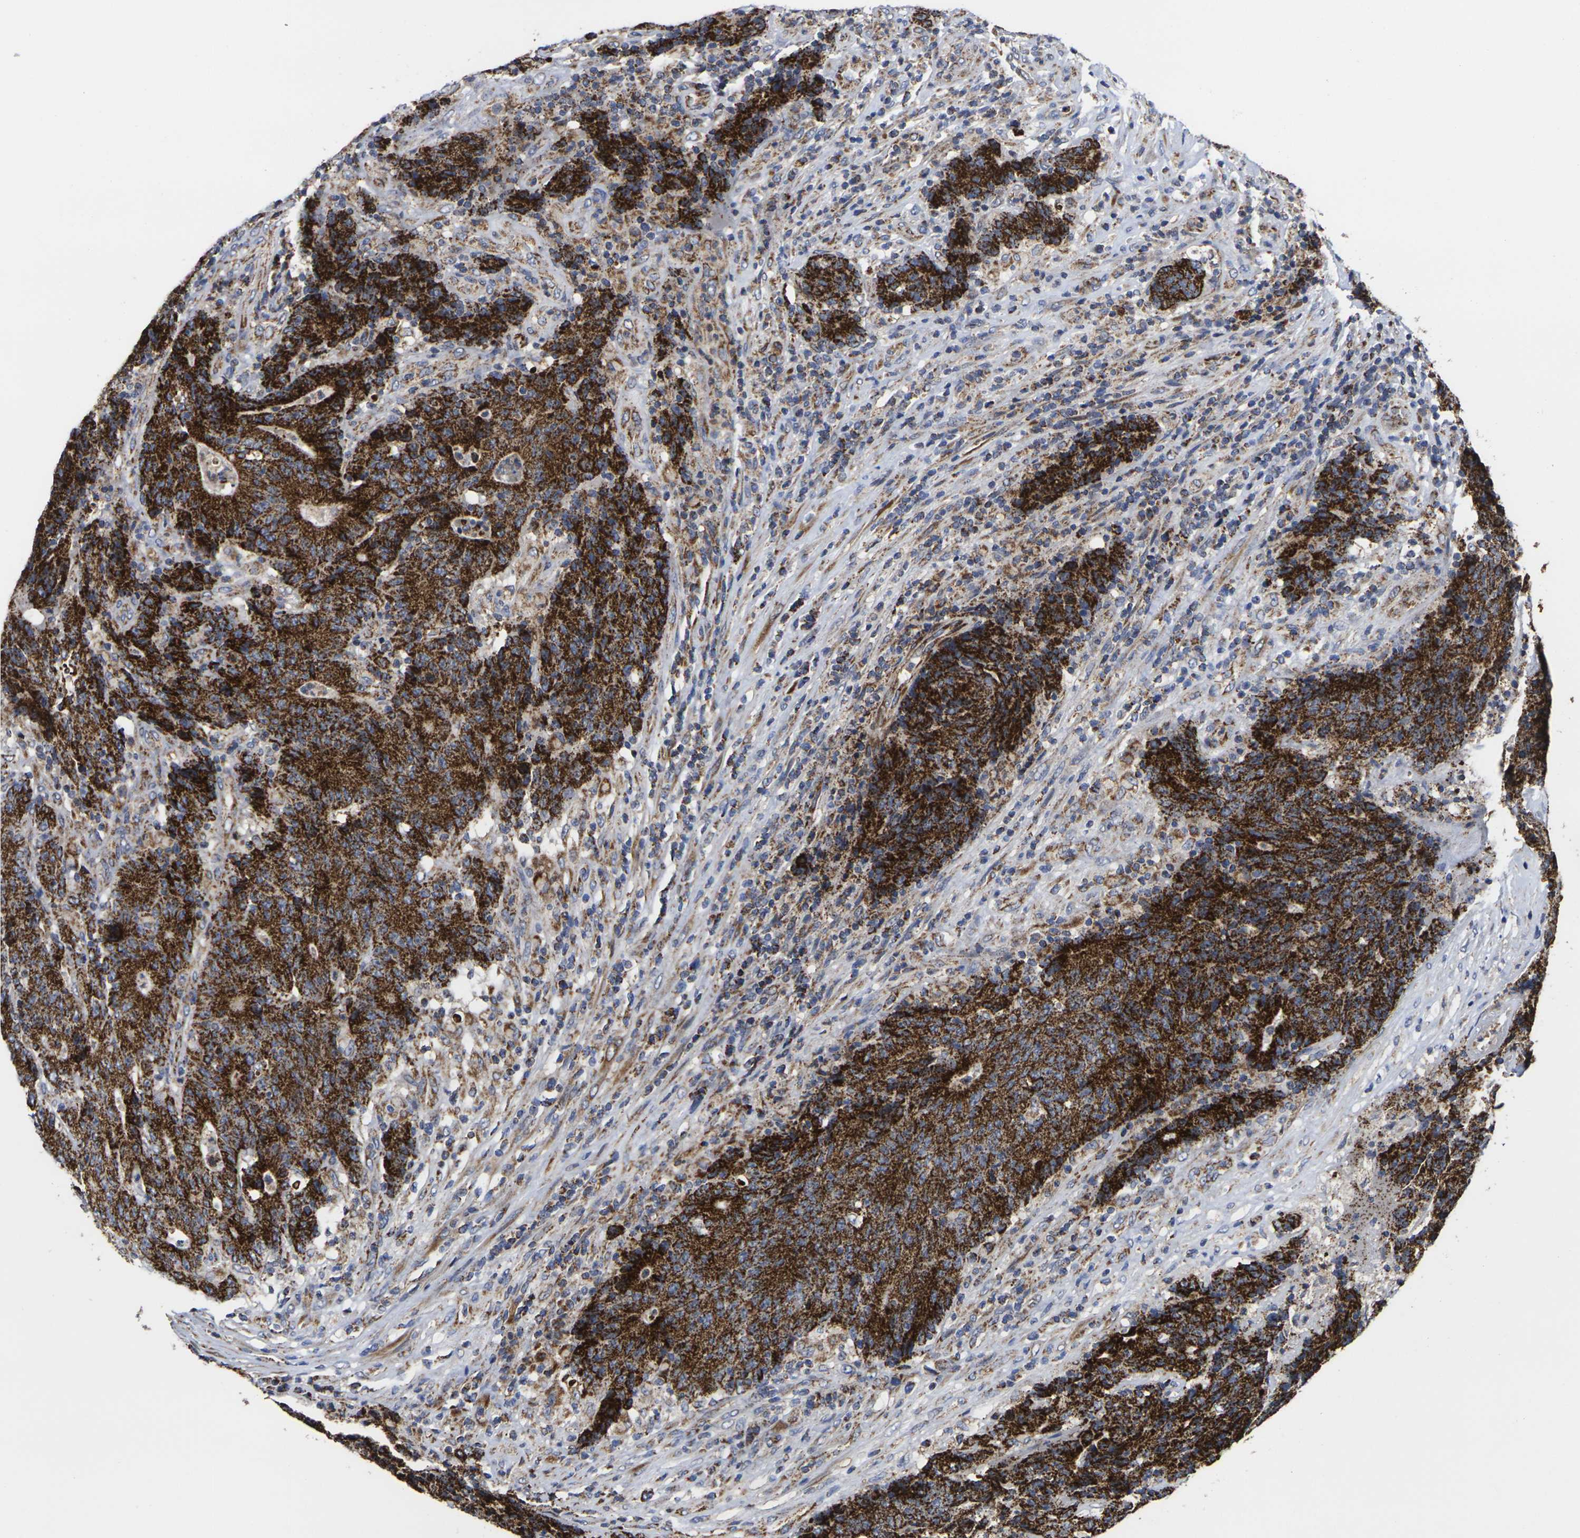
{"staining": {"intensity": "strong", "quantity": ">75%", "location": "cytoplasmic/membranous"}, "tissue": "colorectal cancer", "cell_type": "Tumor cells", "image_type": "cancer", "snomed": [{"axis": "morphology", "description": "Normal tissue, NOS"}, {"axis": "morphology", "description": "Adenocarcinoma, NOS"}, {"axis": "topography", "description": "Colon"}], "caption": "Immunohistochemistry (IHC) of human colorectal cancer shows high levels of strong cytoplasmic/membranous expression in about >75% of tumor cells.", "gene": "P2RY11", "patient": {"sex": "female", "age": 75}}